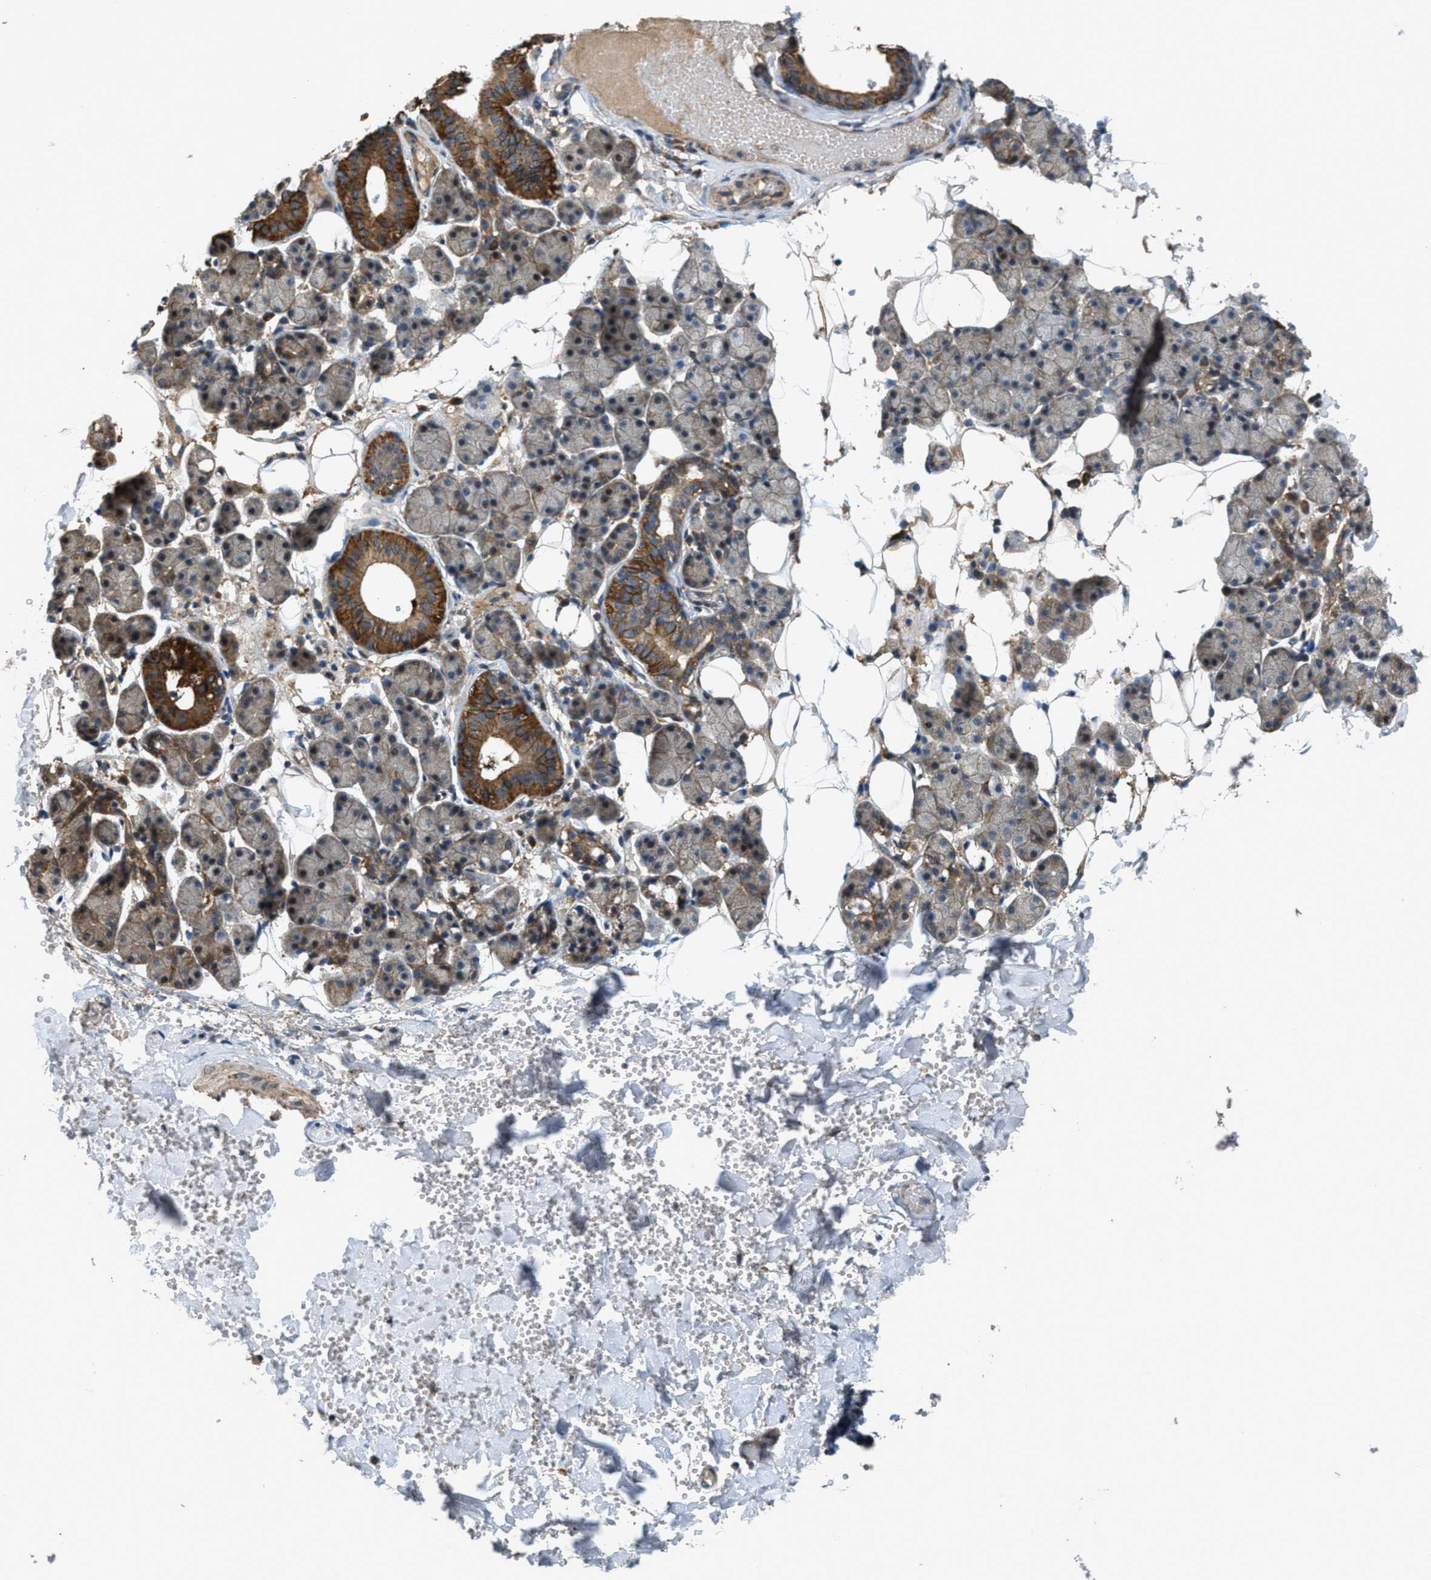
{"staining": {"intensity": "strong", "quantity": "25%-75%", "location": "cytoplasmic/membranous"}, "tissue": "salivary gland", "cell_type": "Glandular cells", "image_type": "normal", "snomed": [{"axis": "morphology", "description": "Normal tissue, NOS"}, {"axis": "topography", "description": "Salivary gland"}], "caption": "An image of salivary gland stained for a protein shows strong cytoplasmic/membranous brown staining in glandular cells.", "gene": "PDP2", "patient": {"sex": "female", "age": 33}}